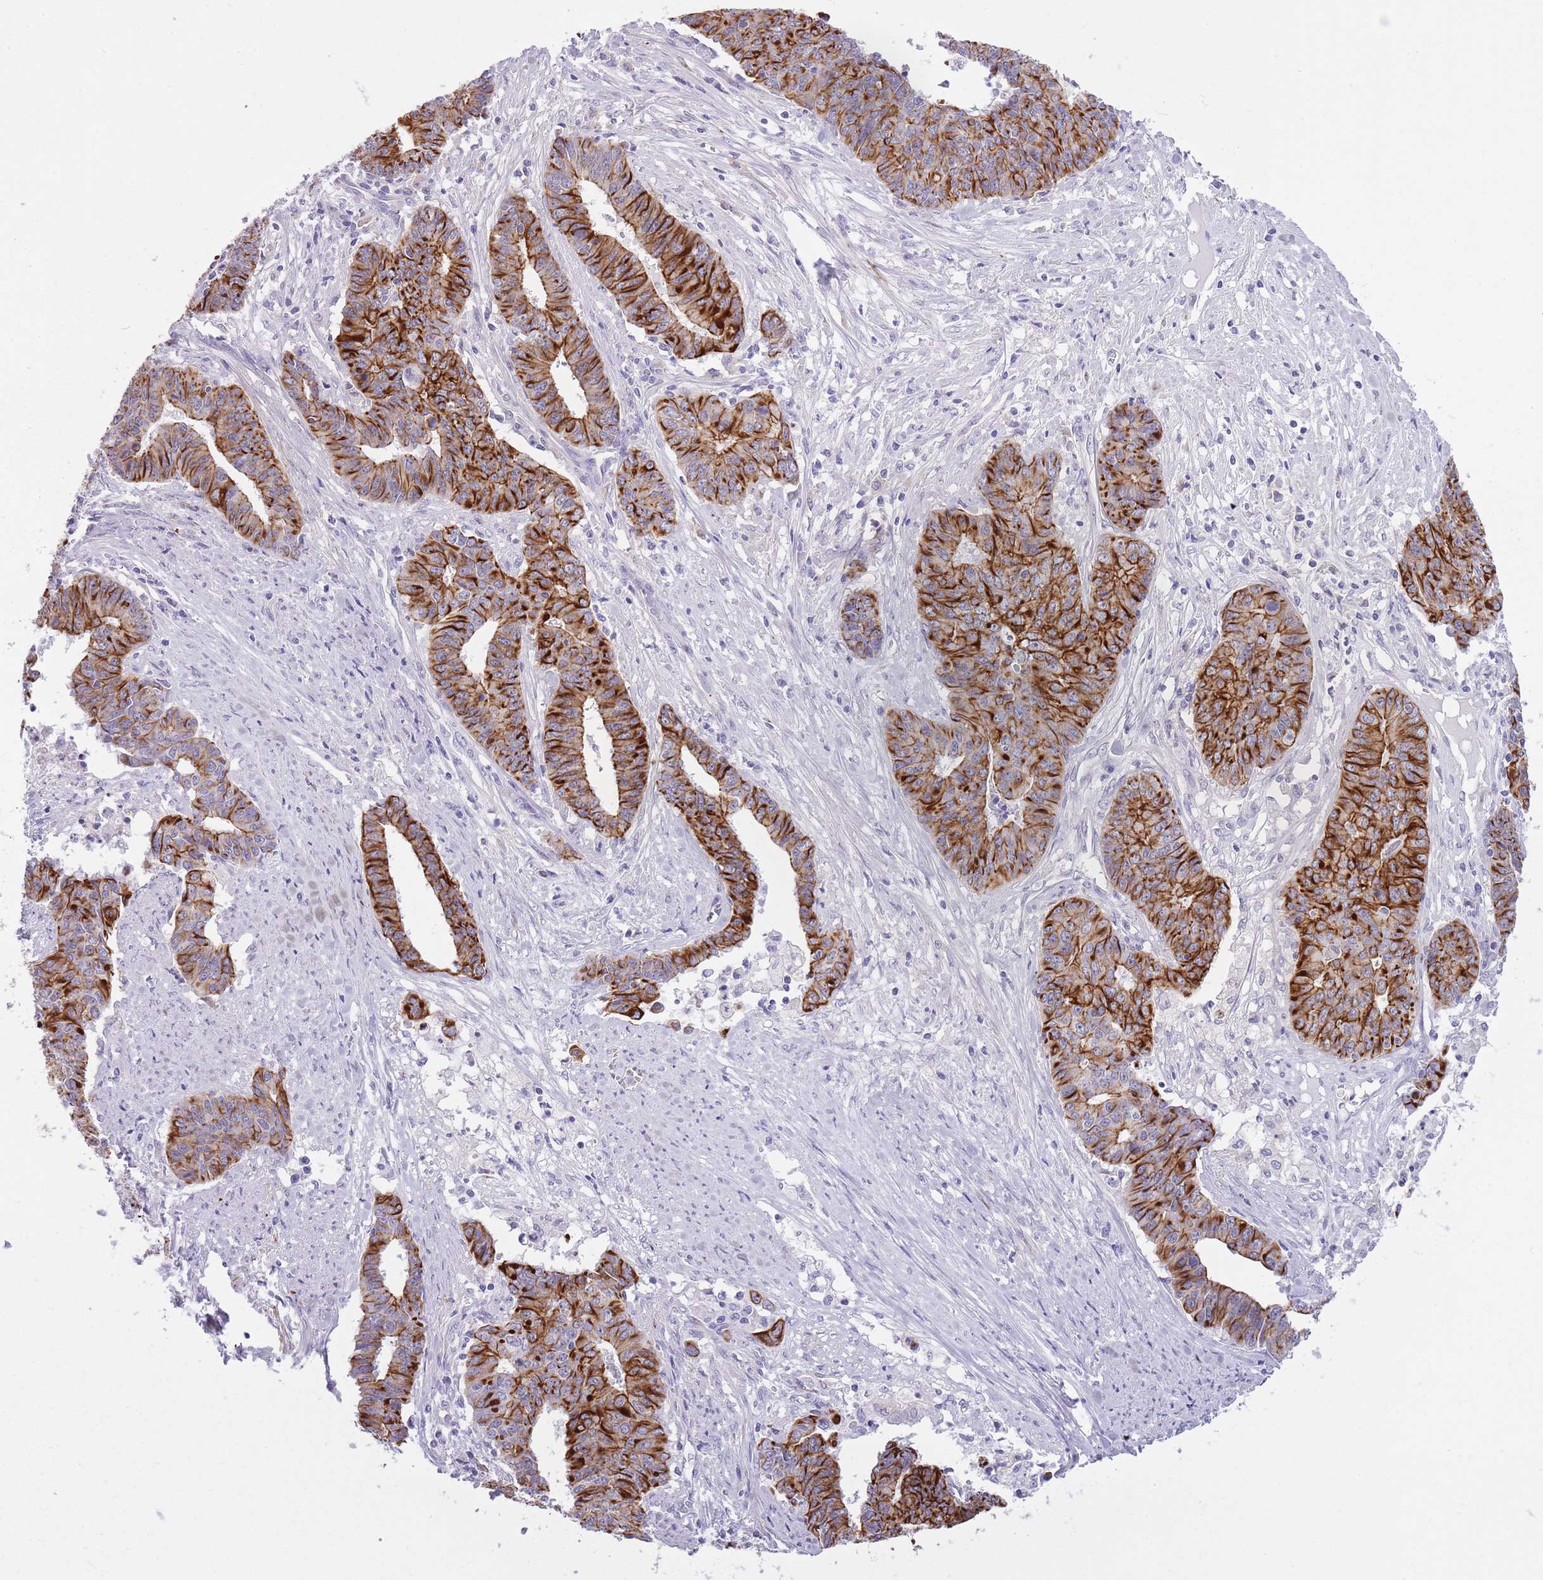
{"staining": {"intensity": "strong", "quantity": ">75%", "location": "cytoplasmic/membranous"}, "tissue": "endometrial cancer", "cell_type": "Tumor cells", "image_type": "cancer", "snomed": [{"axis": "morphology", "description": "Adenocarcinoma, NOS"}, {"axis": "topography", "description": "Endometrium"}], "caption": "The micrograph exhibits staining of endometrial cancer (adenocarcinoma), revealing strong cytoplasmic/membranous protein expression (brown color) within tumor cells.", "gene": "RADX", "patient": {"sex": "female", "age": 59}}